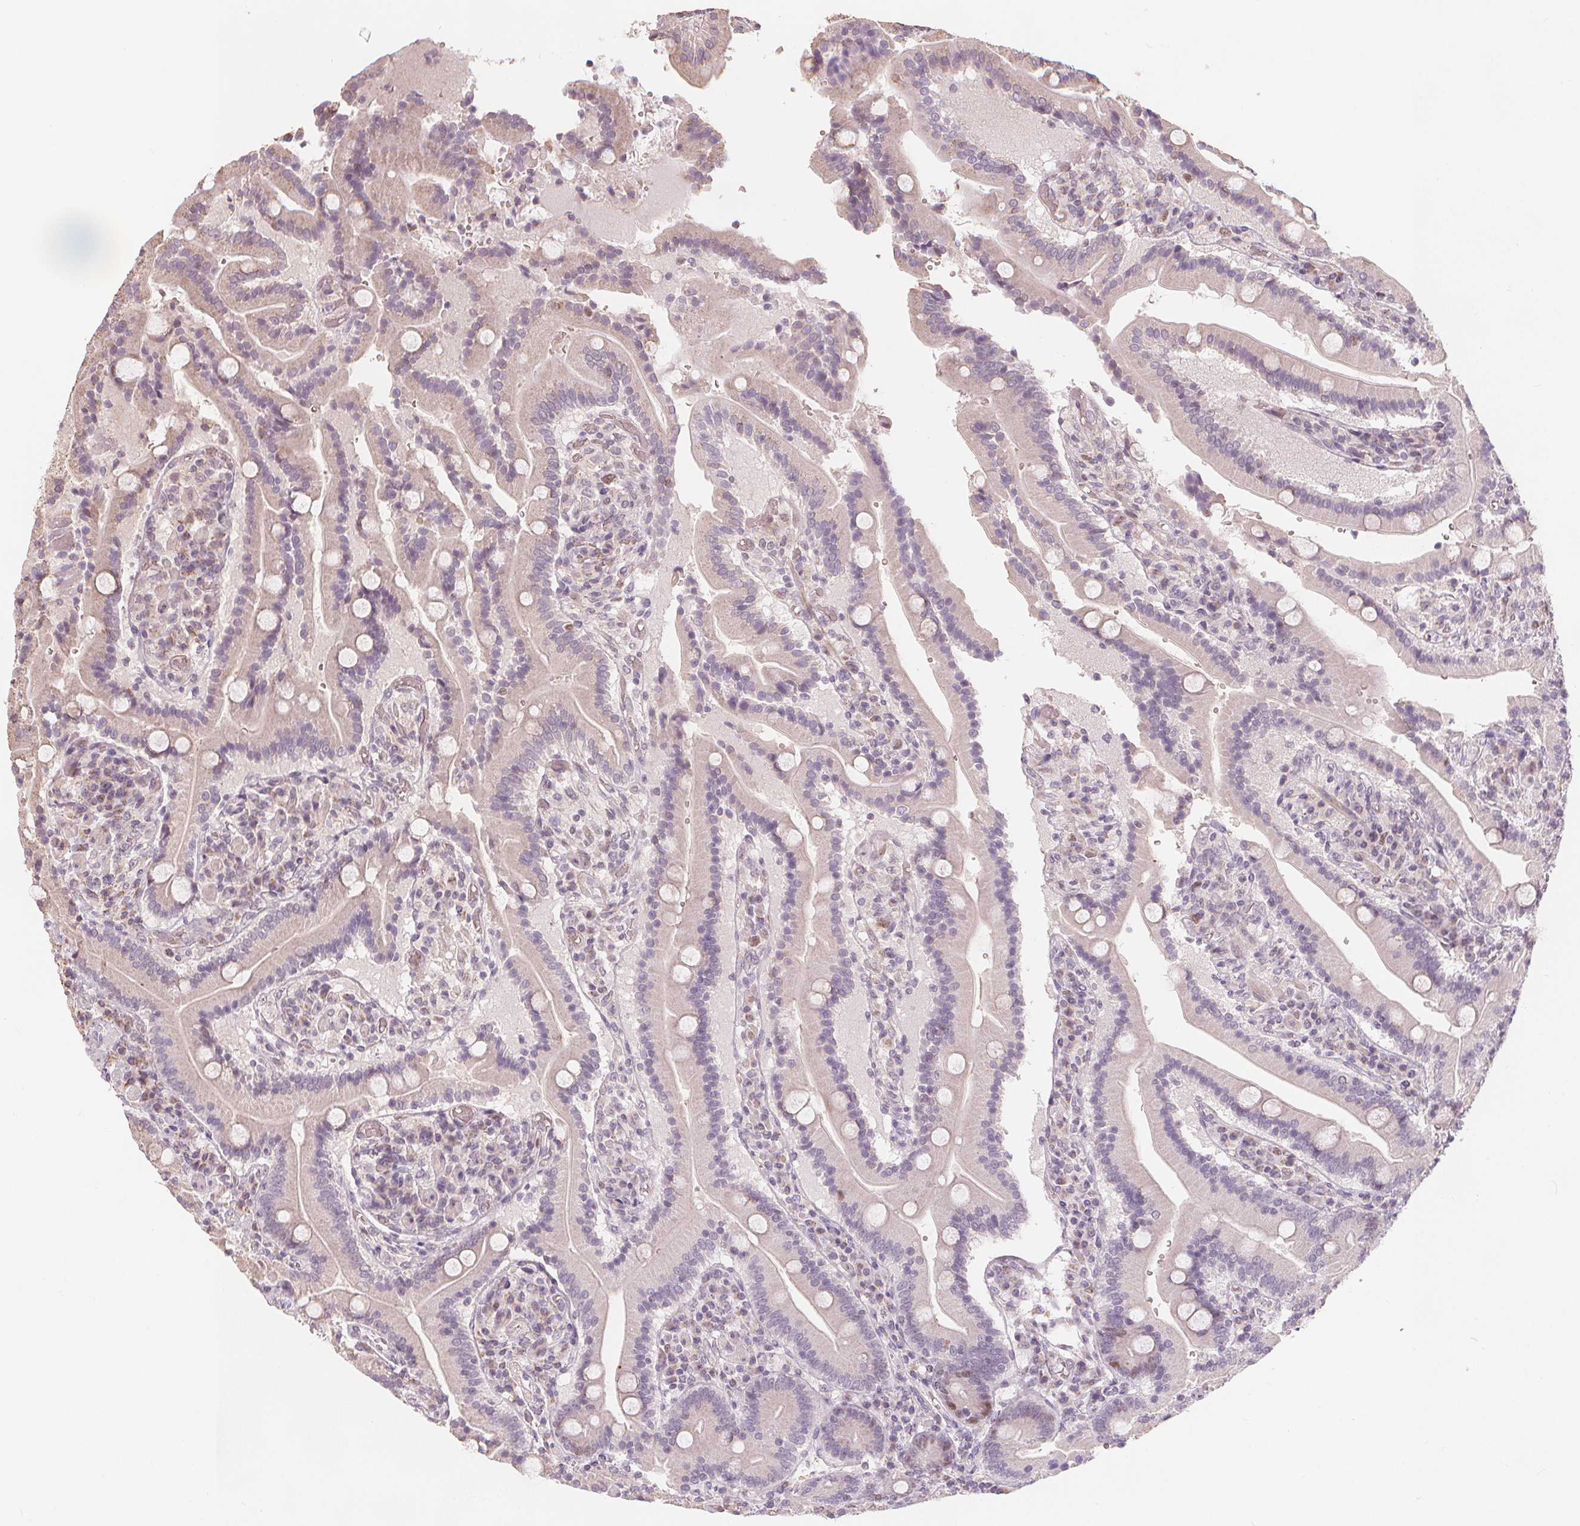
{"staining": {"intensity": "weak", "quantity": "<25%", "location": "nuclear"}, "tissue": "duodenum", "cell_type": "Glandular cells", "image_type": "normal", "snomed": [{"axis": "morphology", "description": "Normal tissue, NOS"}, {"axis": "topography", "description": "Duodenum"}], "caption": "This image is of benign duodenum stained with immunohistochemistry (IHC) to label a protein in brown with the nuclei are counter-stained blue. There is no expression in glandular cells.", "gene": "TIPIN", "patient": {"sex": "female", "age": 62}}